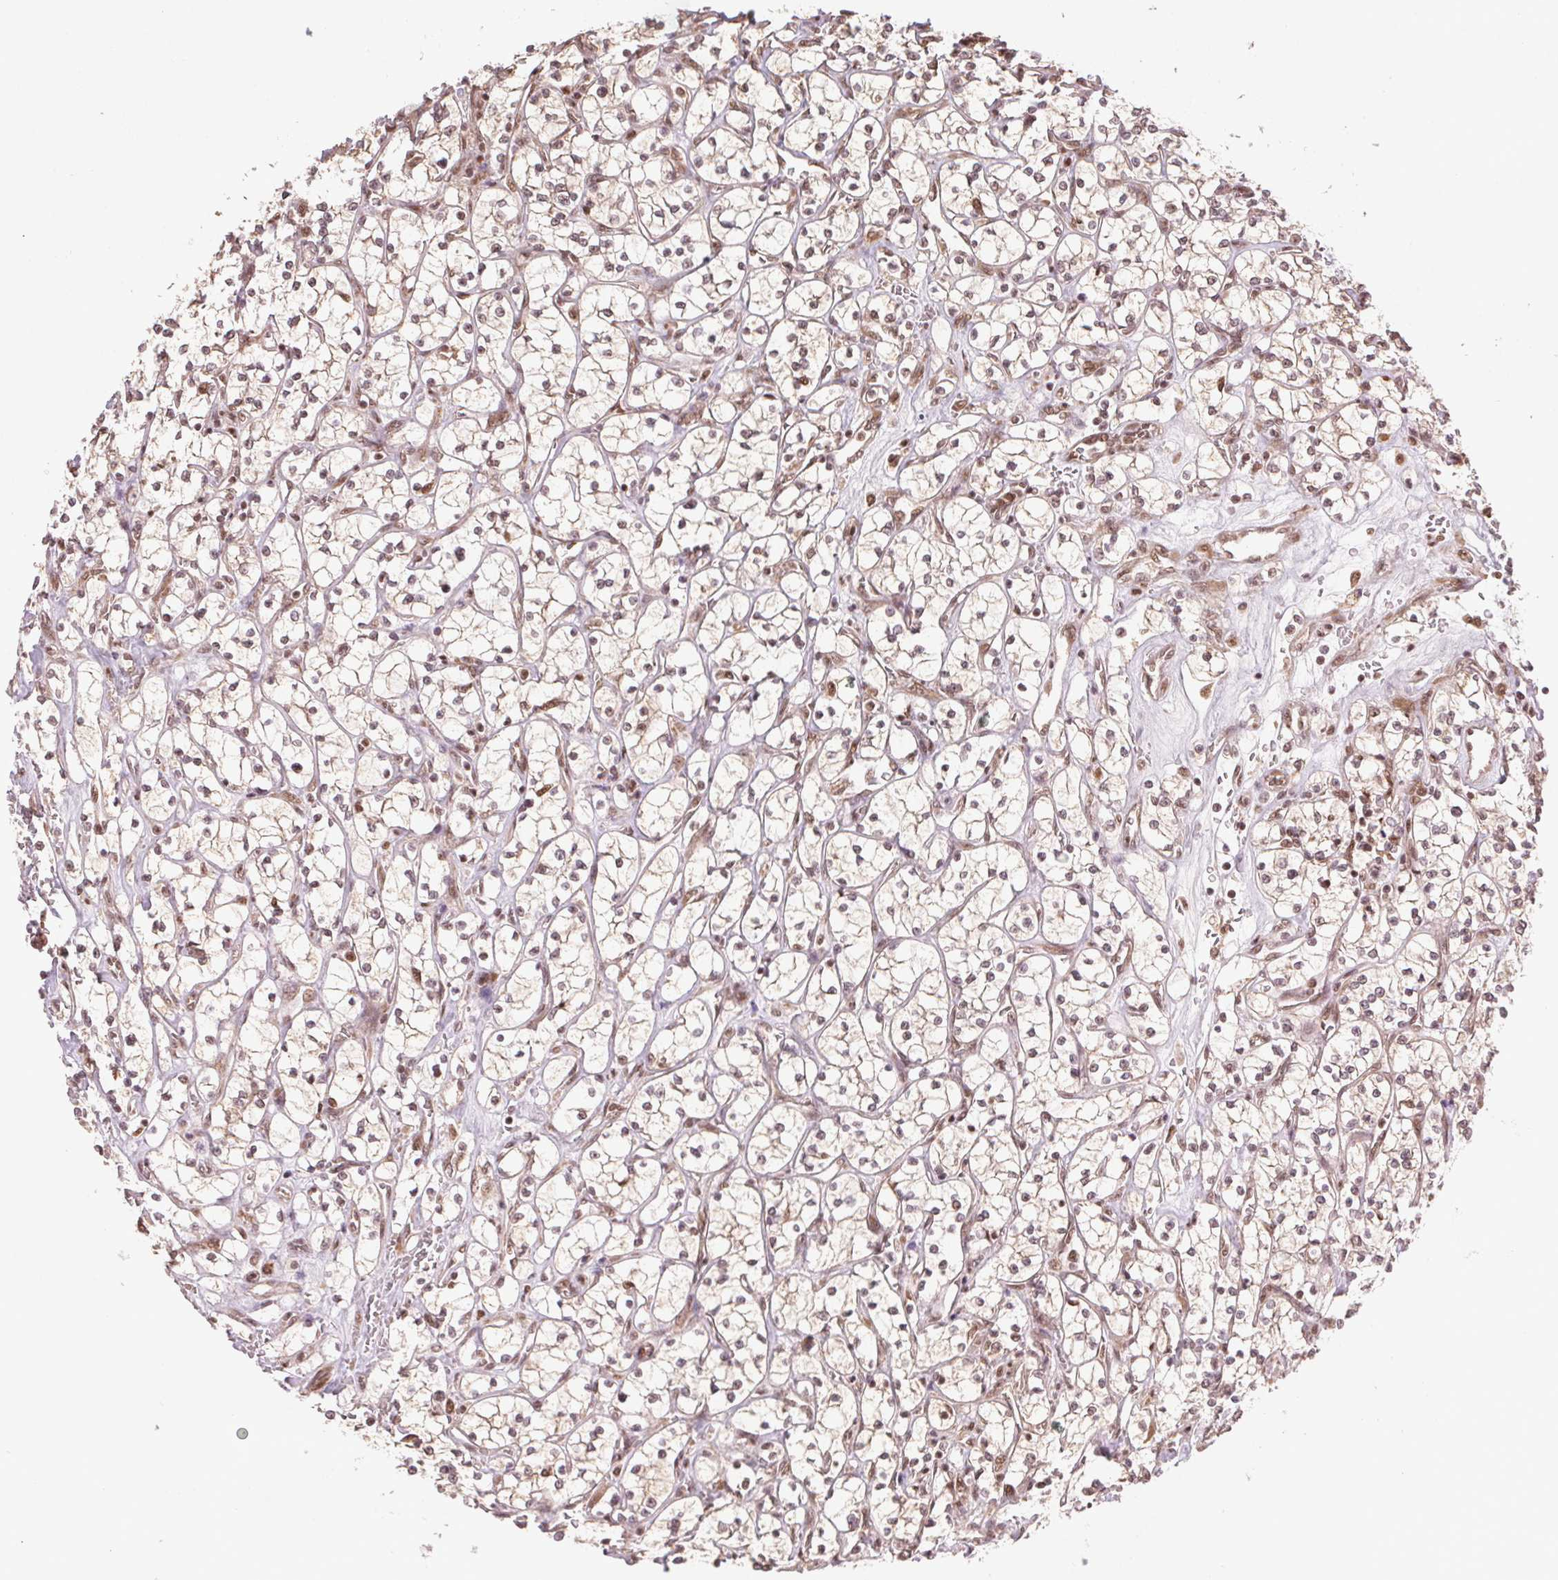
{"staining": {"intensity": "weak", "quantity": "25%-75%", "location": "cytoplasmic/membranous"}, "tissue": "renal cancer", "cell_type": "Tumor cells", "image_type": "cancer", "snomed": [{"axis": "morphology", "description": "Adenocarcinoma, NOS"}, {"axis": "topography", "description": "Kidney"}], "caption": "Protein staining by IHC demonstrates weak cytoplasmic/membranous expression in approximately 25%-75% of tumor cells in adenocarcinoma (renal).", "gene": "TREML4", "patient": {"sex": "female", "age": 64}}